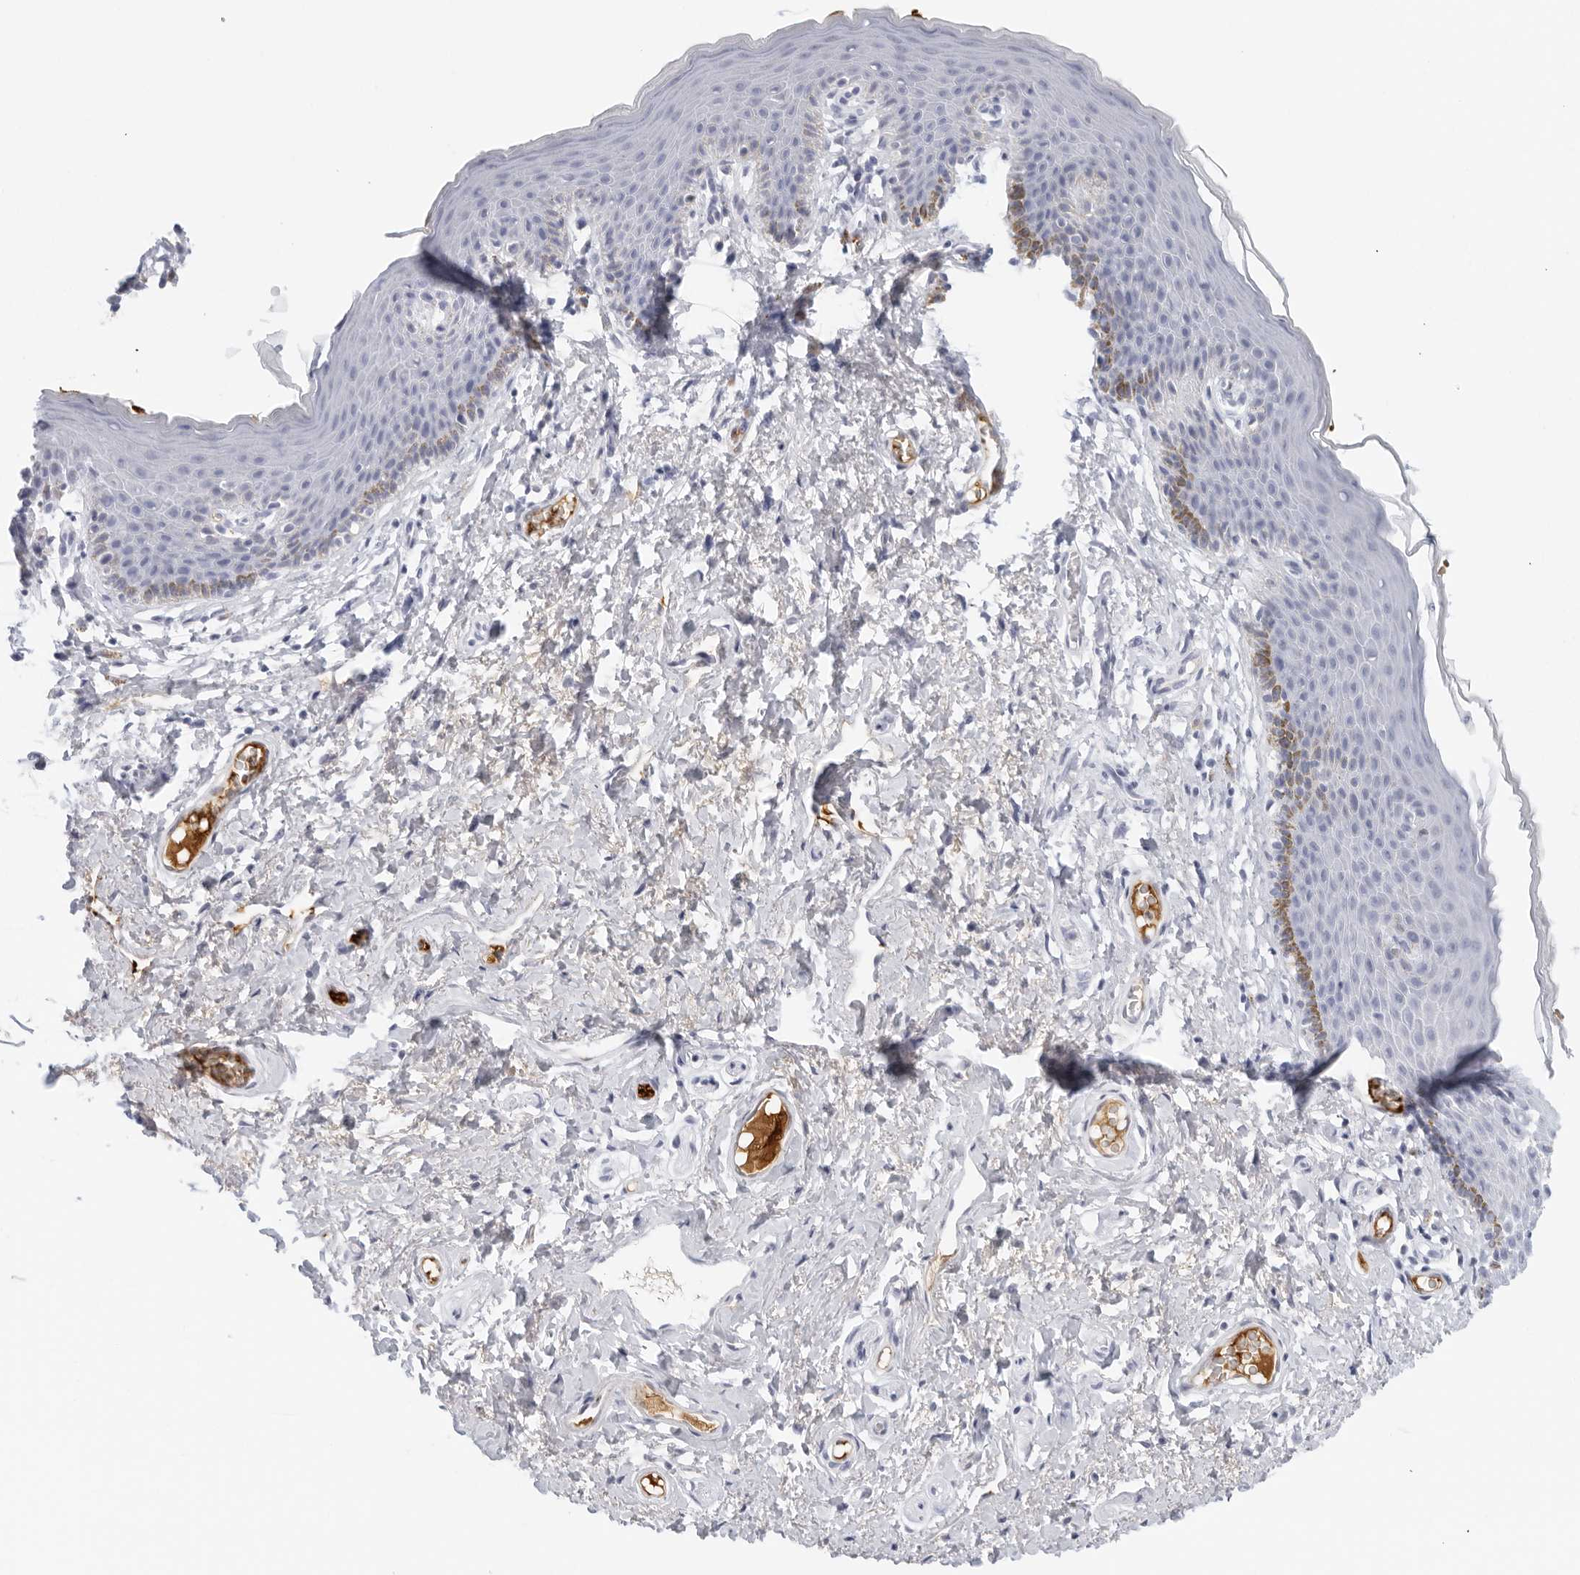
{"staining": {"intensity": "moderate", "quantity": "<25%", "location": "cytoplasmic/membranous"}, "tissue": "skin", "cell_type": "Epidermal cells", "image_type": "normal", "snomed": [{"axis": "morphology", "description": "Normal tissue, NOS"}, {"axis": "topography", "description": "Vulva"}], "caption": "Protein analysis of normal skin exhibits moderate cytoplasmic/membranous expression in about <25% of epidermal cells.", "gene": "FGG", "patient": {"sex": "female", "age": 66}}